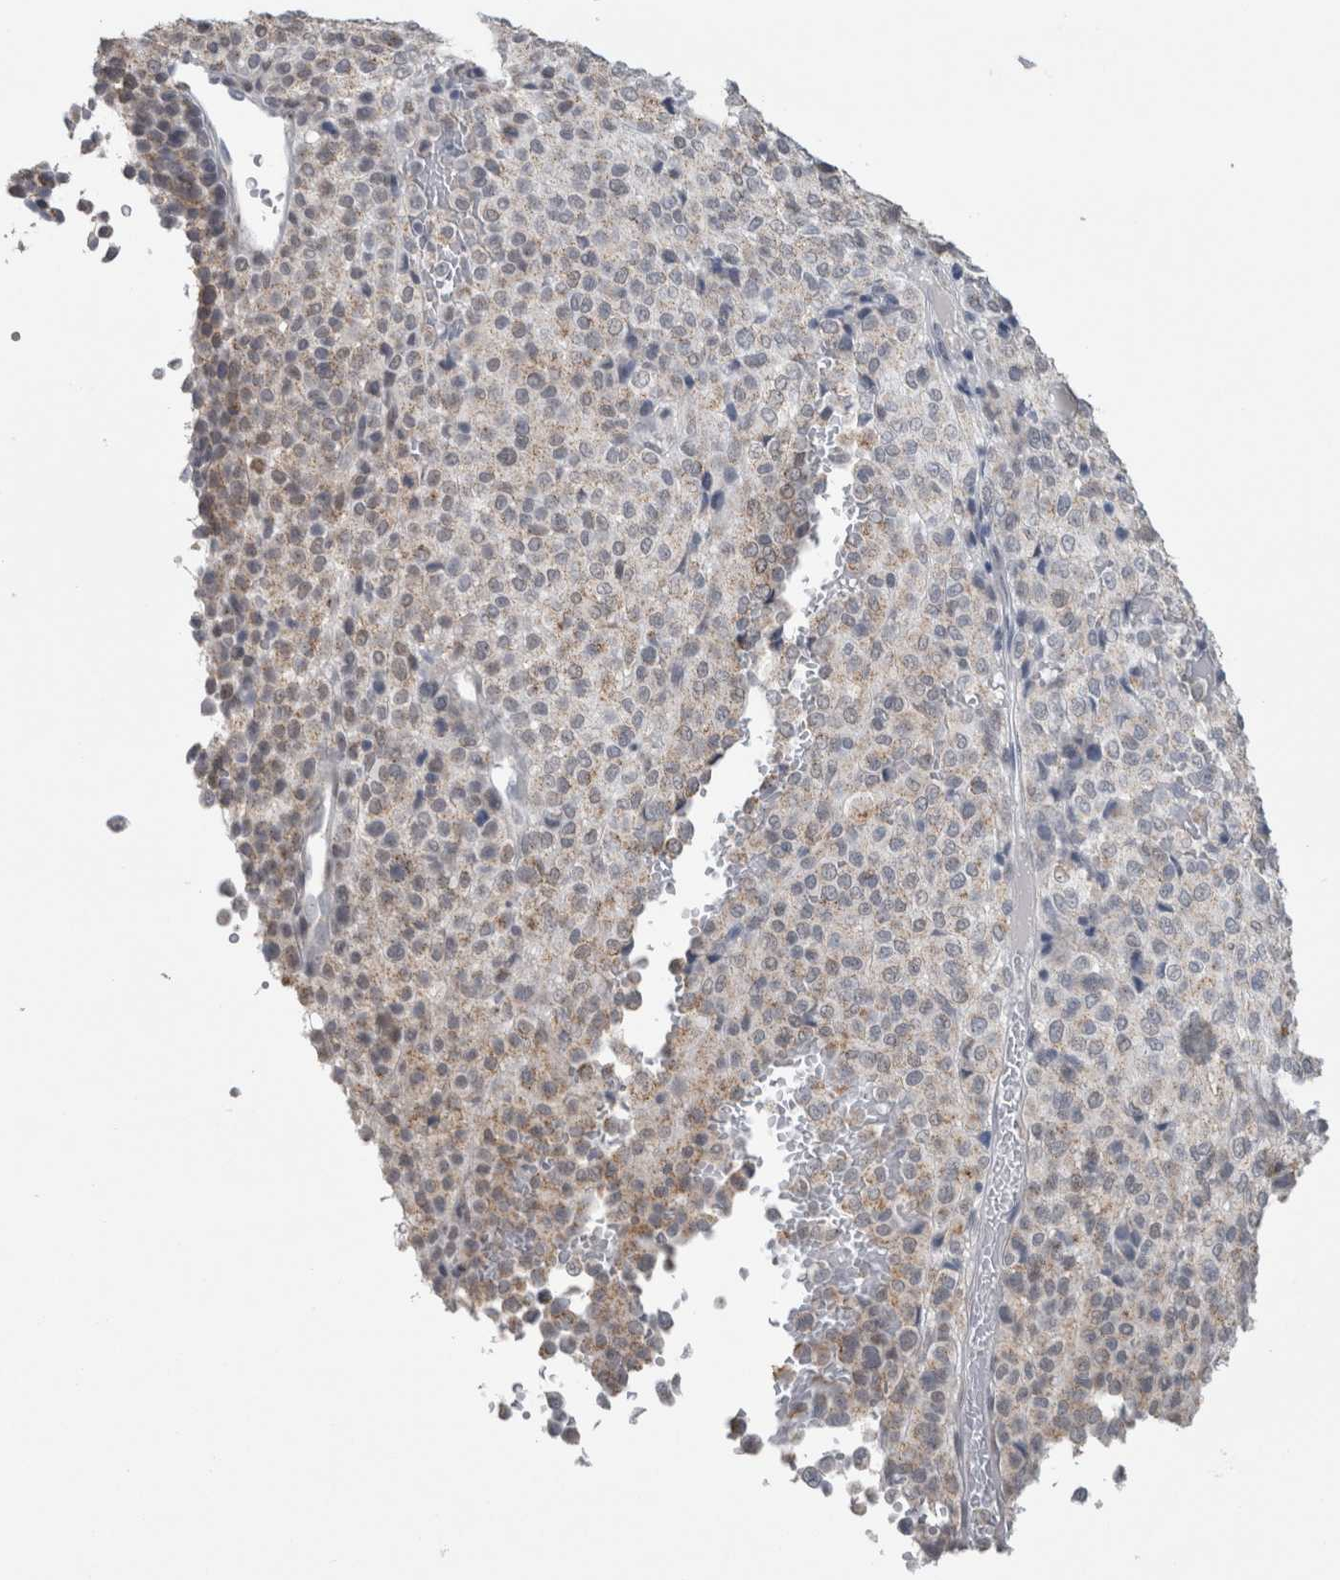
{"staining": {"intensity": "weak", "quantity": "<25%", "location": "cytoplasmic/membranous"}, "tissue": "melanoma", "cell_type": "Tumor cells", "image_type": "cancer", "snomed": [{"axis": "morphology", "description": "Malignant melanoma, Metastatic site"}, {"axis": "topography", "description": "Pancreas"}], "caption": "High magnification brightfield microscopy of melanoma stained with DAB (3,3'-diaminobenzidine) (brown) and counterstained with hematoxylin (blue): tumor cells show no significant expression.", "gene": "PLIN1", "patient": {"sex": "female", "age": 30}}